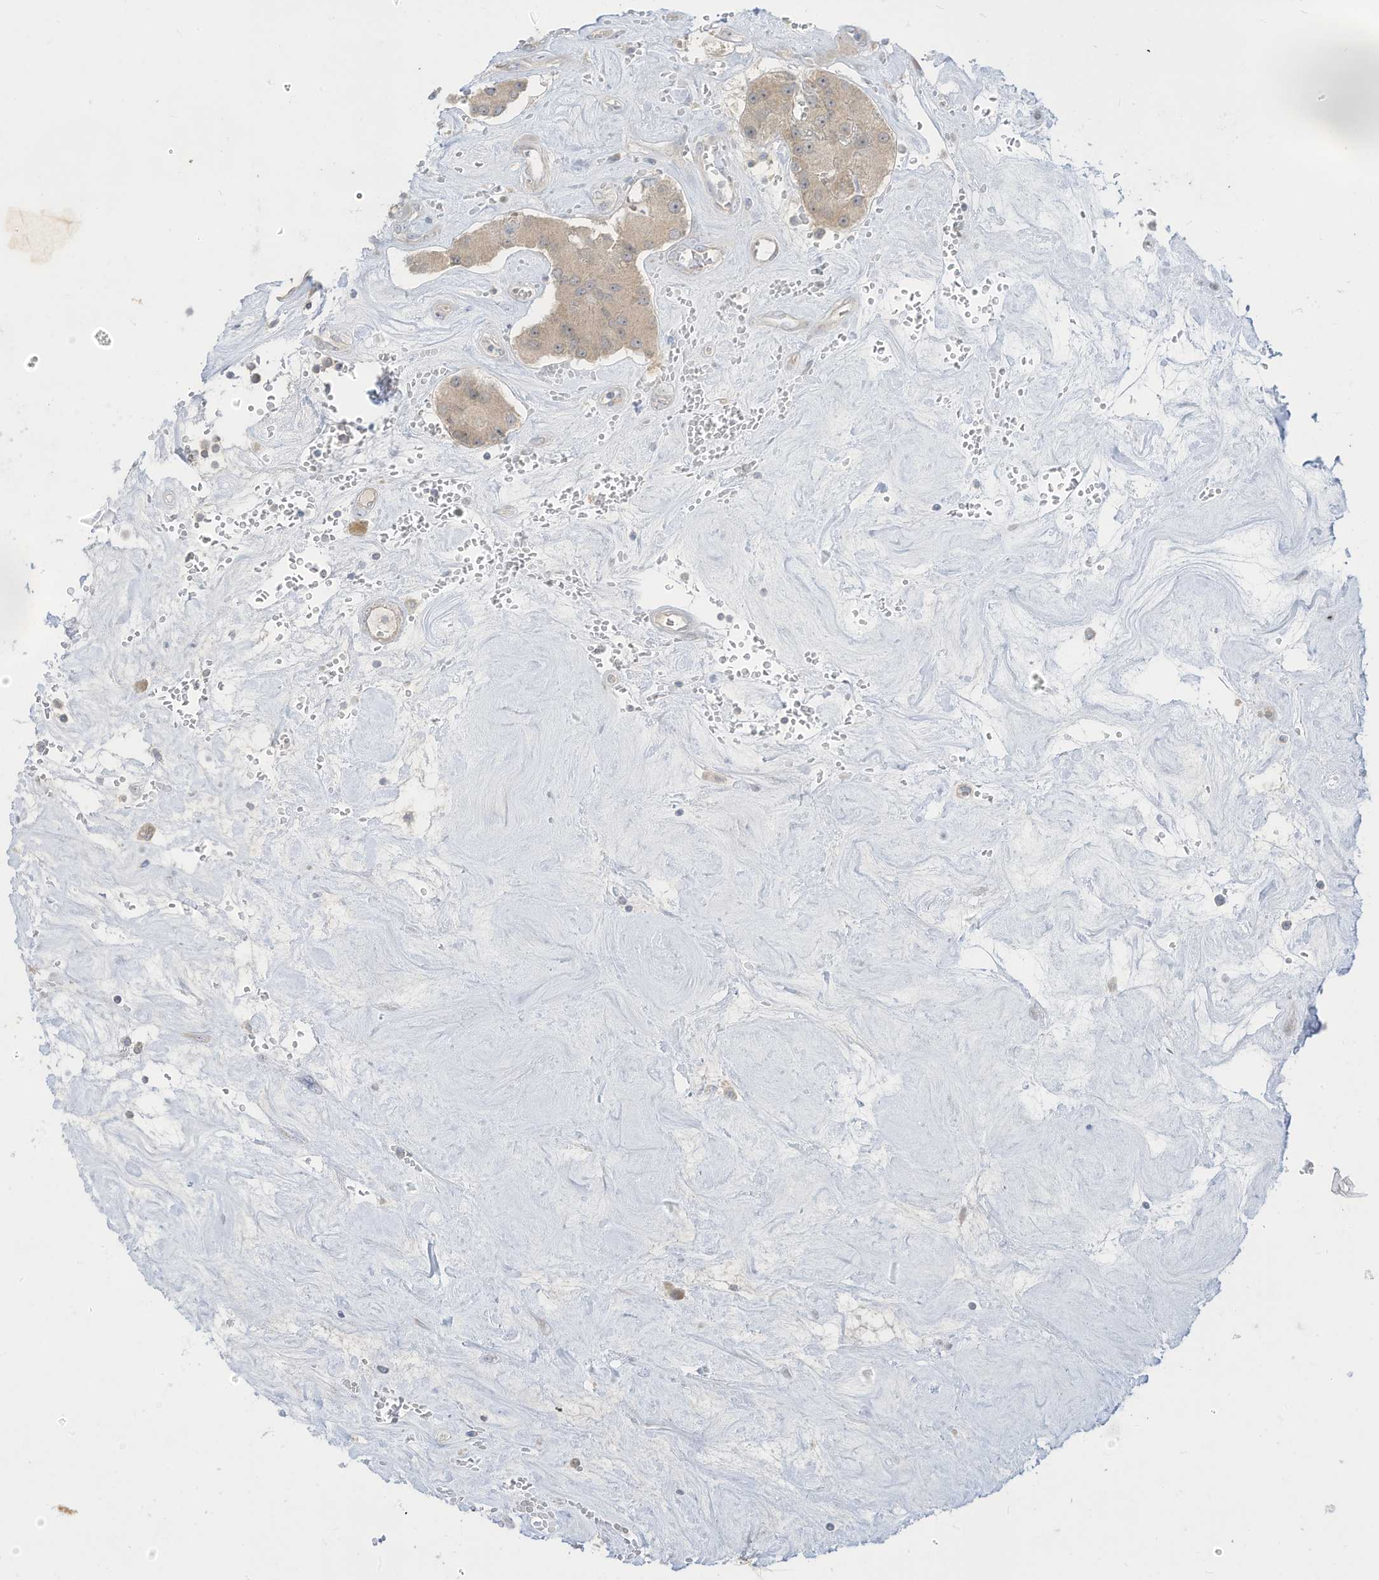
{"staining": {"intensity": "weak", "quantity": "25%-75%", "location": "cytoplasmic/membranous"}, "tissue": "carcinoid", "cell_type": "Tumor cells", "image_type": "cancer", "snomed": [{"axis": "morphology", "description": "Carcinoid, malignant, NOS"}, {"axis": "topography", "description": "Pancreas"}], "caption": "The image demonstrates immunohistochemical staining of carcinoid. There is weak cytoplasmic/membranous expression is present in about 25%-75% of tumor cells.", "gene": "LRRN2", "patient": {"sex": "male", "age": 41}}